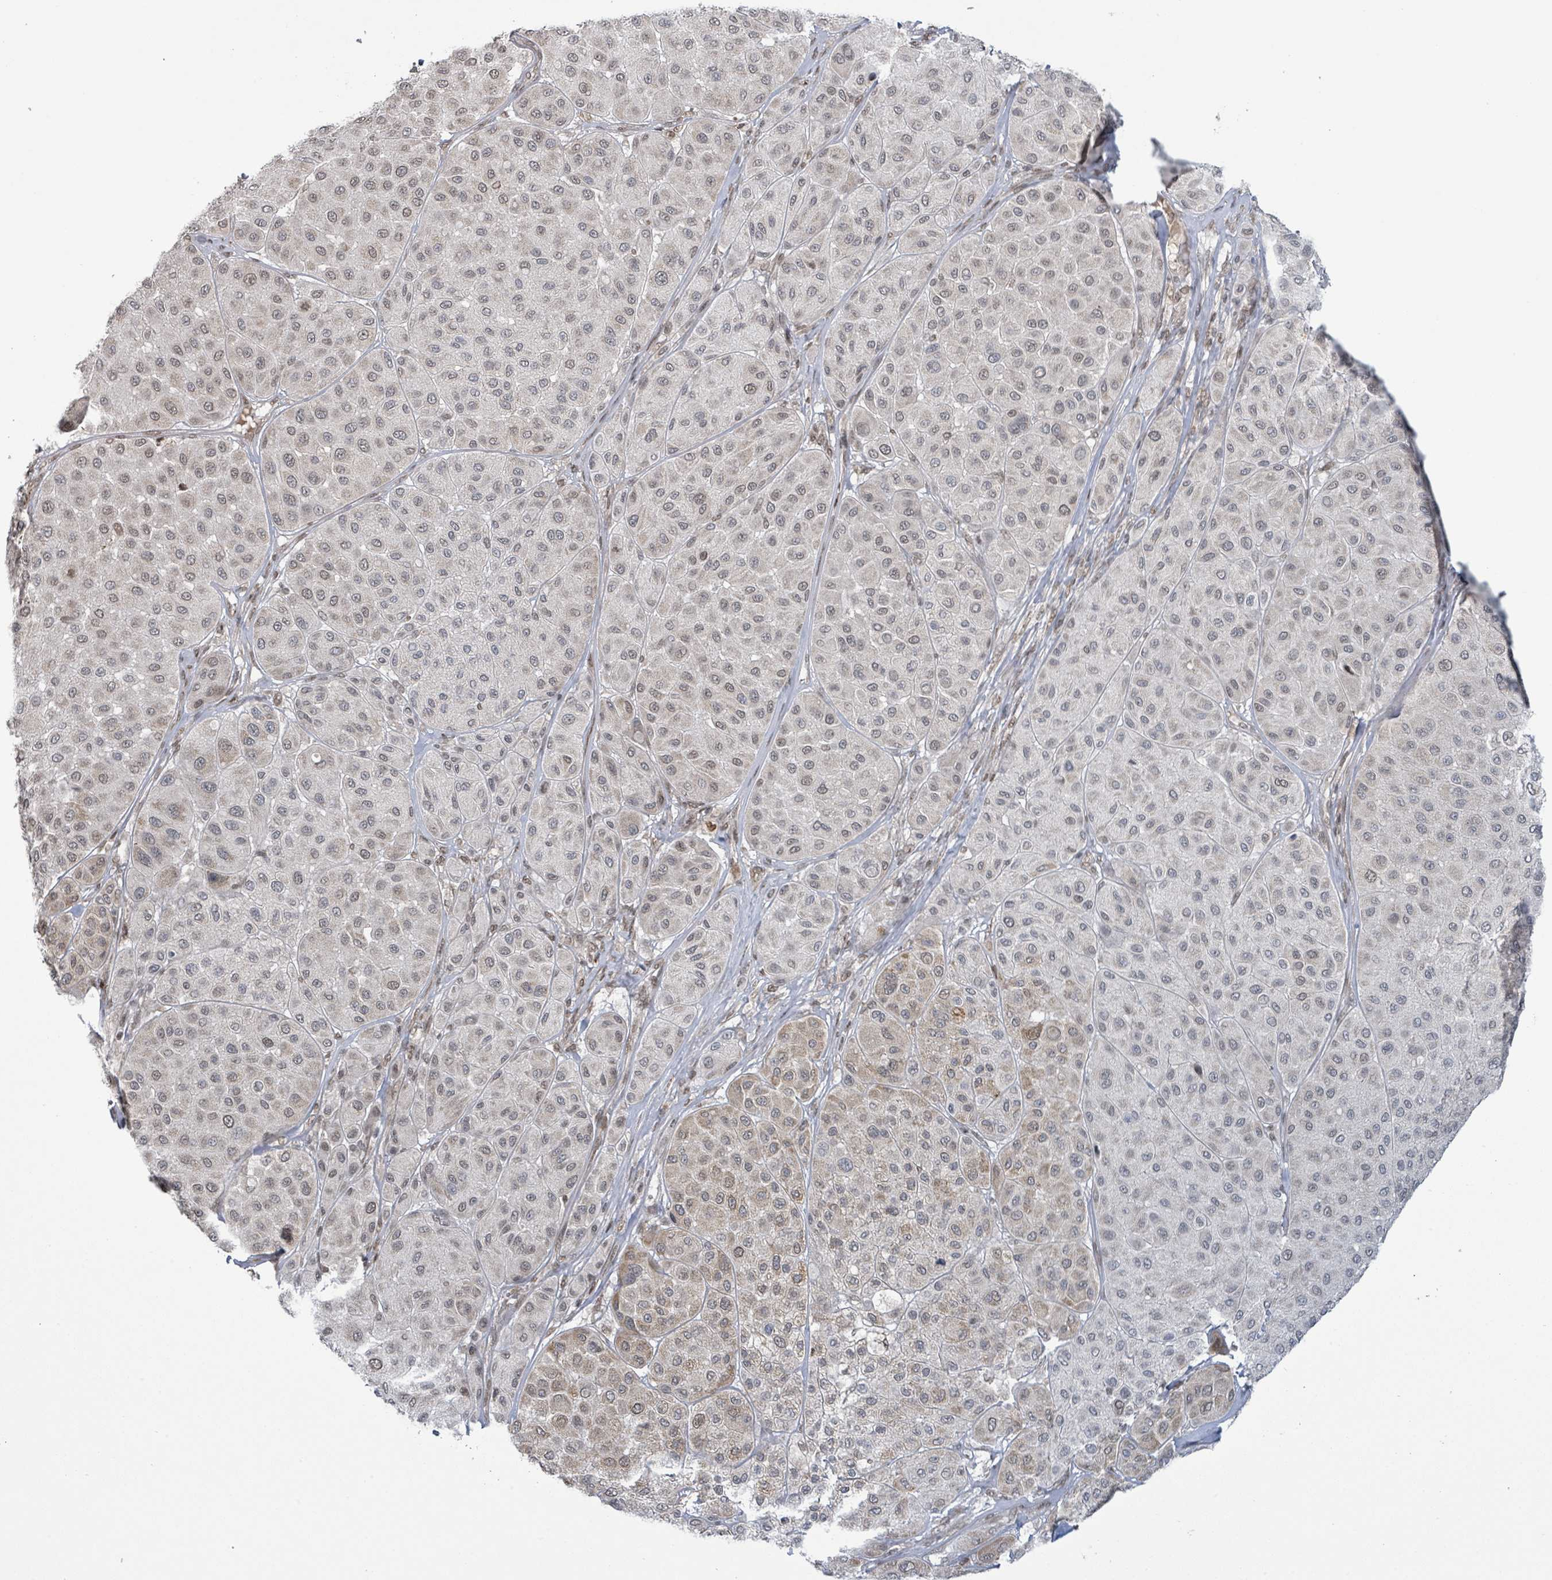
{"staining": {"intensity": "weak", "quantity": "25%-75%", "location": "nuclear"}, "tissue": "melanoma", "cell_type": "Tumor cells", "image_type": "cancer", "snomed": [{"axis": "morphology", "description": "Malignant melanoma, Metastatic site"}, {"axis": "topography", "description": "Smooth muscle"}], "caption": "Melanoma was stained to show a protein in brown. There is low levels of weak nuclear positivity in approximately 25%-75% of tumor cells.", "gene": "SBF2", "patient": {"sex": "male", "age": 41}}